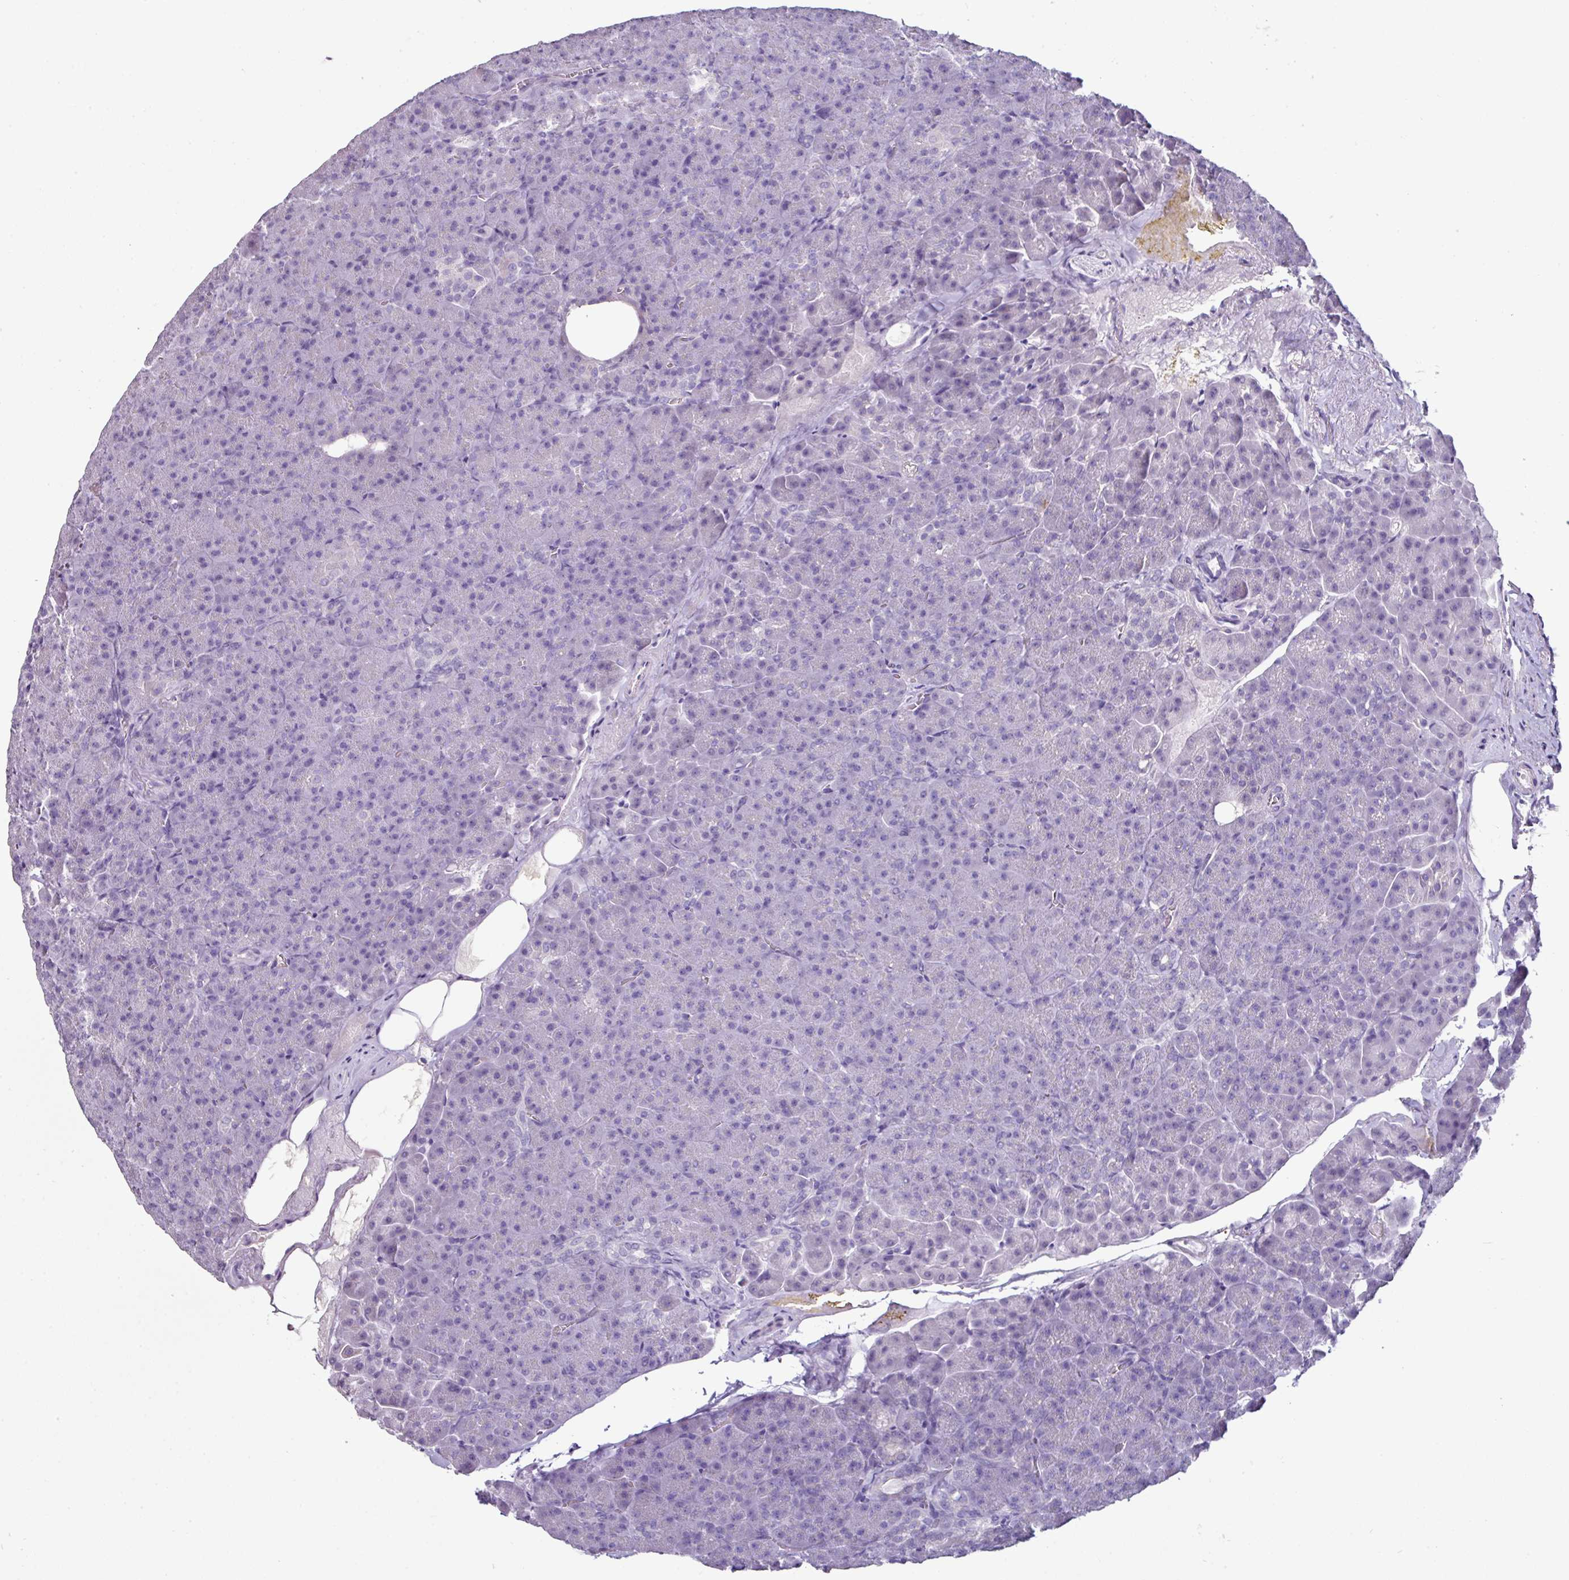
{"staining": {"intensity": "negative", "quantity": "none", "location": "none"}, "tissue": "pancreas", "cell_type": "Exocrine glandular cells", "image_type": "normal", "snomed": [{"axis": "morphology", "description": "Normal tissue, NOS"}, {"axis": "topography", "description": "Pancreas"}], "caption": "The immunohistochemistry photomicrograph has no significant expression in exocrine glandular cells of pancreas.", "gene": "GLP2R", "patient": {"sex": "female", "age": 74}}